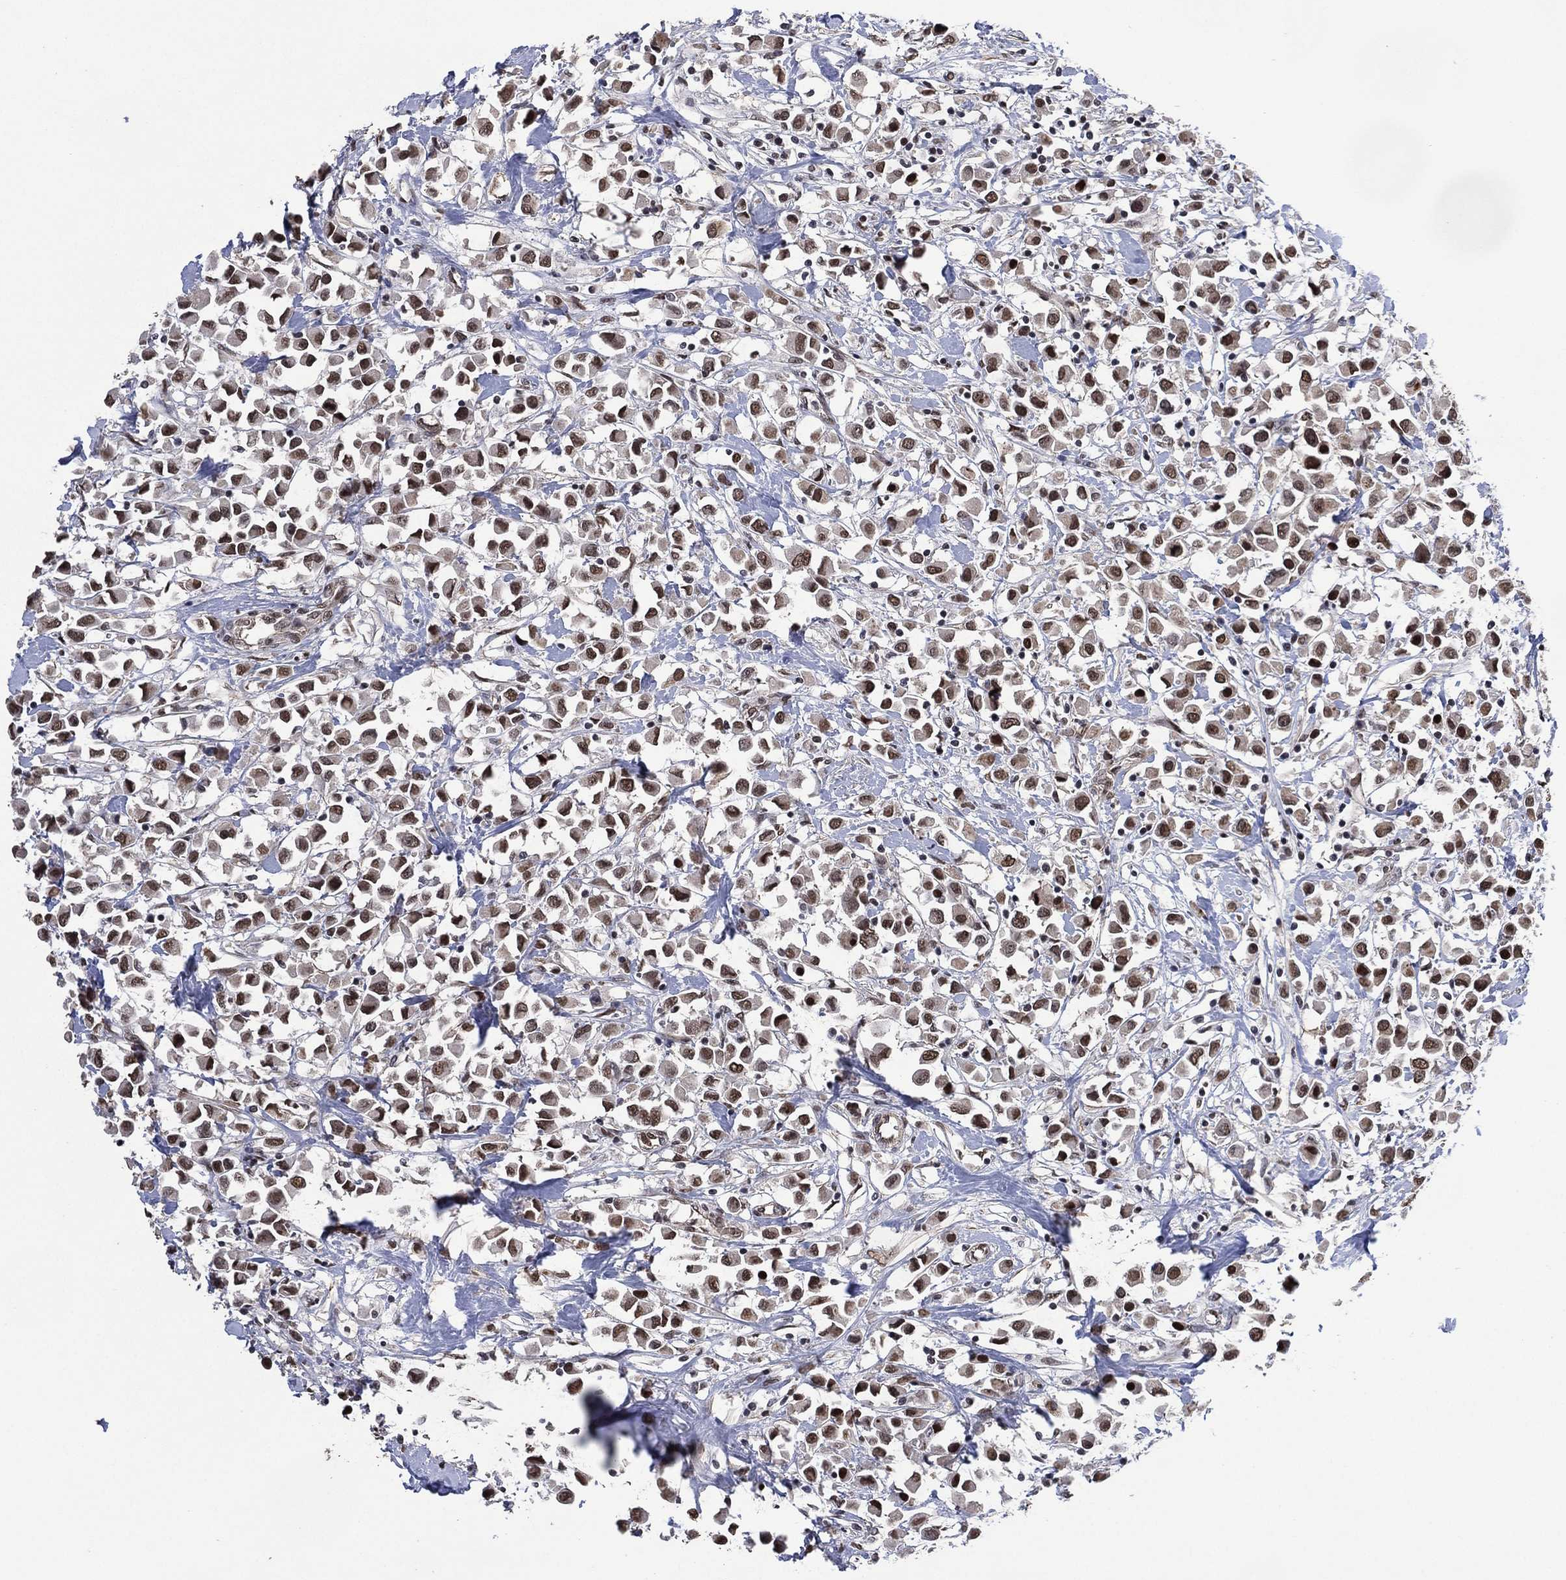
{"staining": {"intensity": "moderate", "quantity": ">75%", "location": "nuclear"}, "tissue": "breast cancer", "cell_type": "Tumor cells", "image_type": "cancer", "snomed": [{"axis": "morphology", "description": "Duct carcinoma"}, {"axis": "topography", "description": "Breast"}], "caption": "Protein expression by IHC exhibits moderate nuclear expression in approximately >75% of tumor cells in breast invasive ductal carcinoma.", "gene": "EHMT1", "patient": {"sex": "female", "age": 61}}